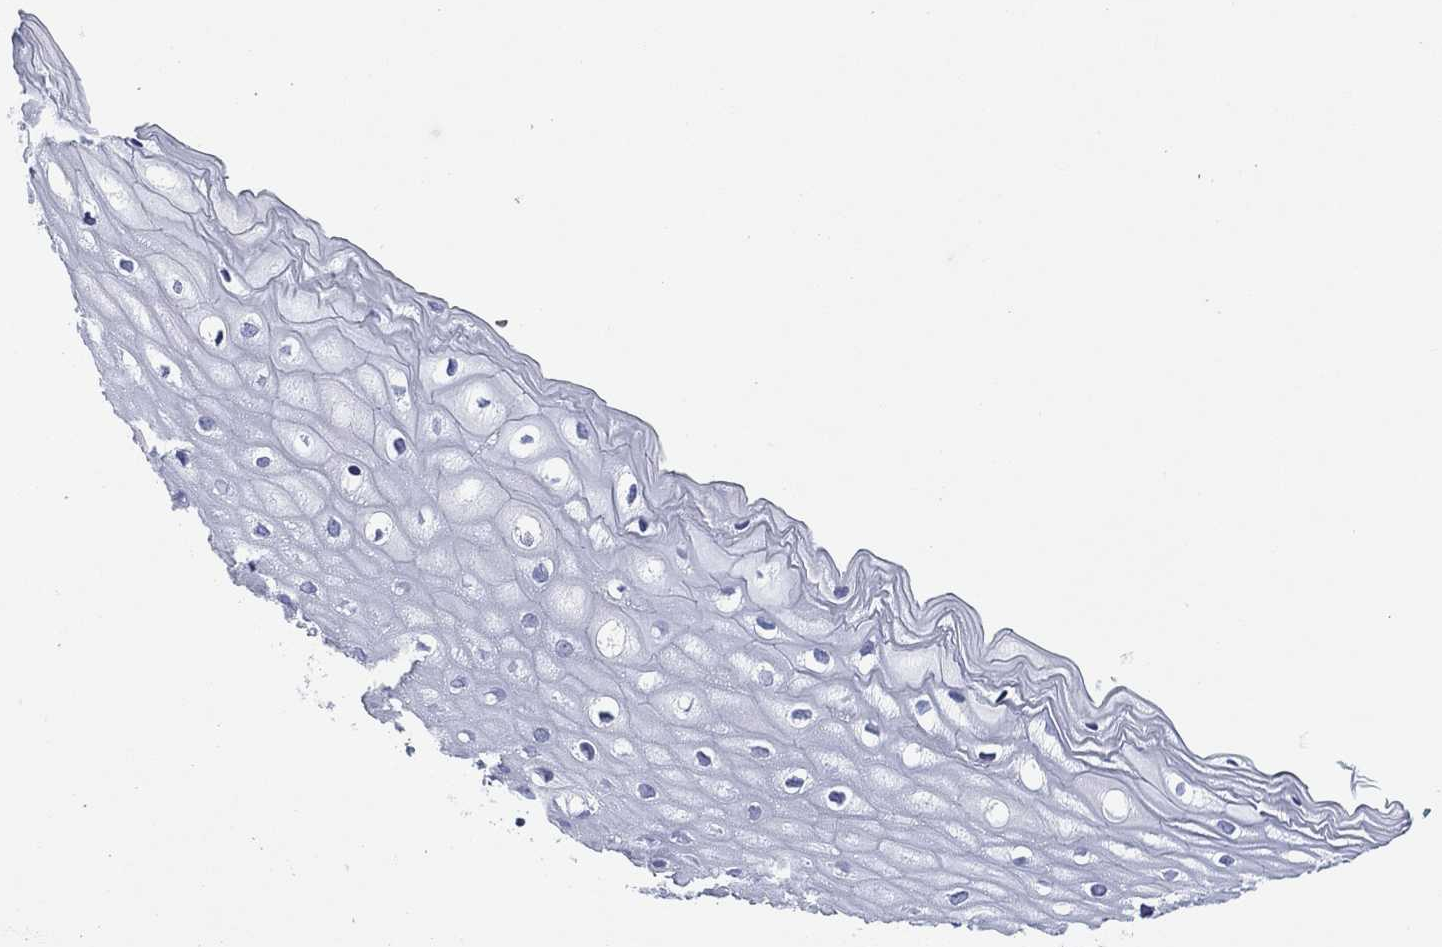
{"staining": {"intensity": "negative", "quantity": "none", "location": "none"}, "tissue": "cervix", "cell_type": "Glandular cells", "image_type": "normal", "snomed": [{"axis": "morphology", "description": "Normal tissue, NOS"}, {"axis": "topography", "description": "Cervix"}], "caption": "Cervix was stained to show a protein in brown. There is no significant positivity in glandular cells. Brightfield microscopy of IHC stained with DAB (3,3'-diaminobenzidine) (brown) and hematoxylin (blue), captured at high magnification.", "gene": "CD79B", "patient": {"sex": "female", "age": 37}}